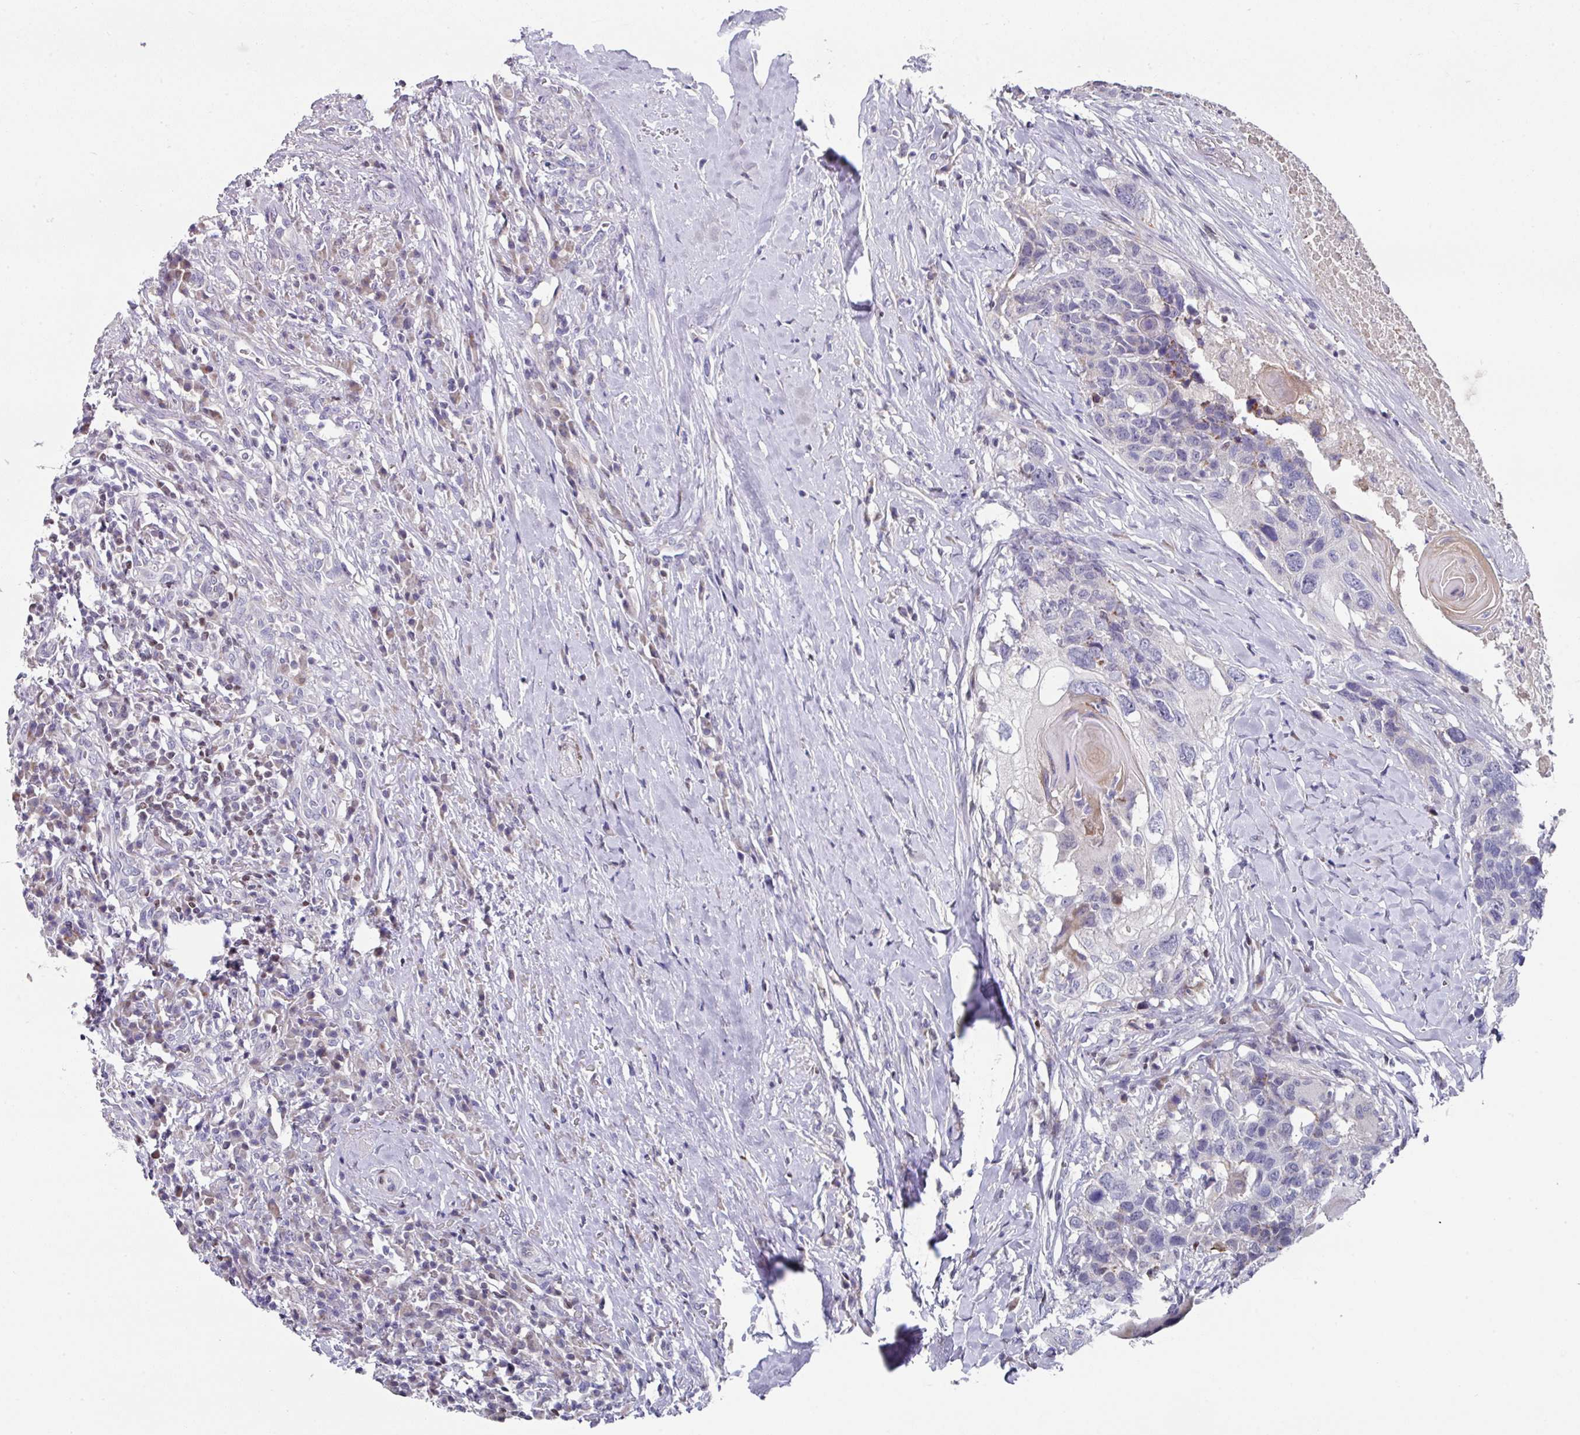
{"staining": {"intensity": "negative", "quantity": "none", "location": "none"}, "tissue": "head and neck cancer", "cell_type": "Tumor cells", "image_type": "cancer", "snomed": [{"axis": "morphology", "description": "Squamous cell carcinoma, NOS"}, {"axis": "topography", "description": "Head-Neck"}], "caption": "Immunohistochemistry photomicrograph of neoplastic tissue: human squamous cell carcinoma (head and neck) stained with DAB displays no significant protein staining in tumor cells.", "gene": "CBX7", "patient": {"sex": "male", "age": 66}}